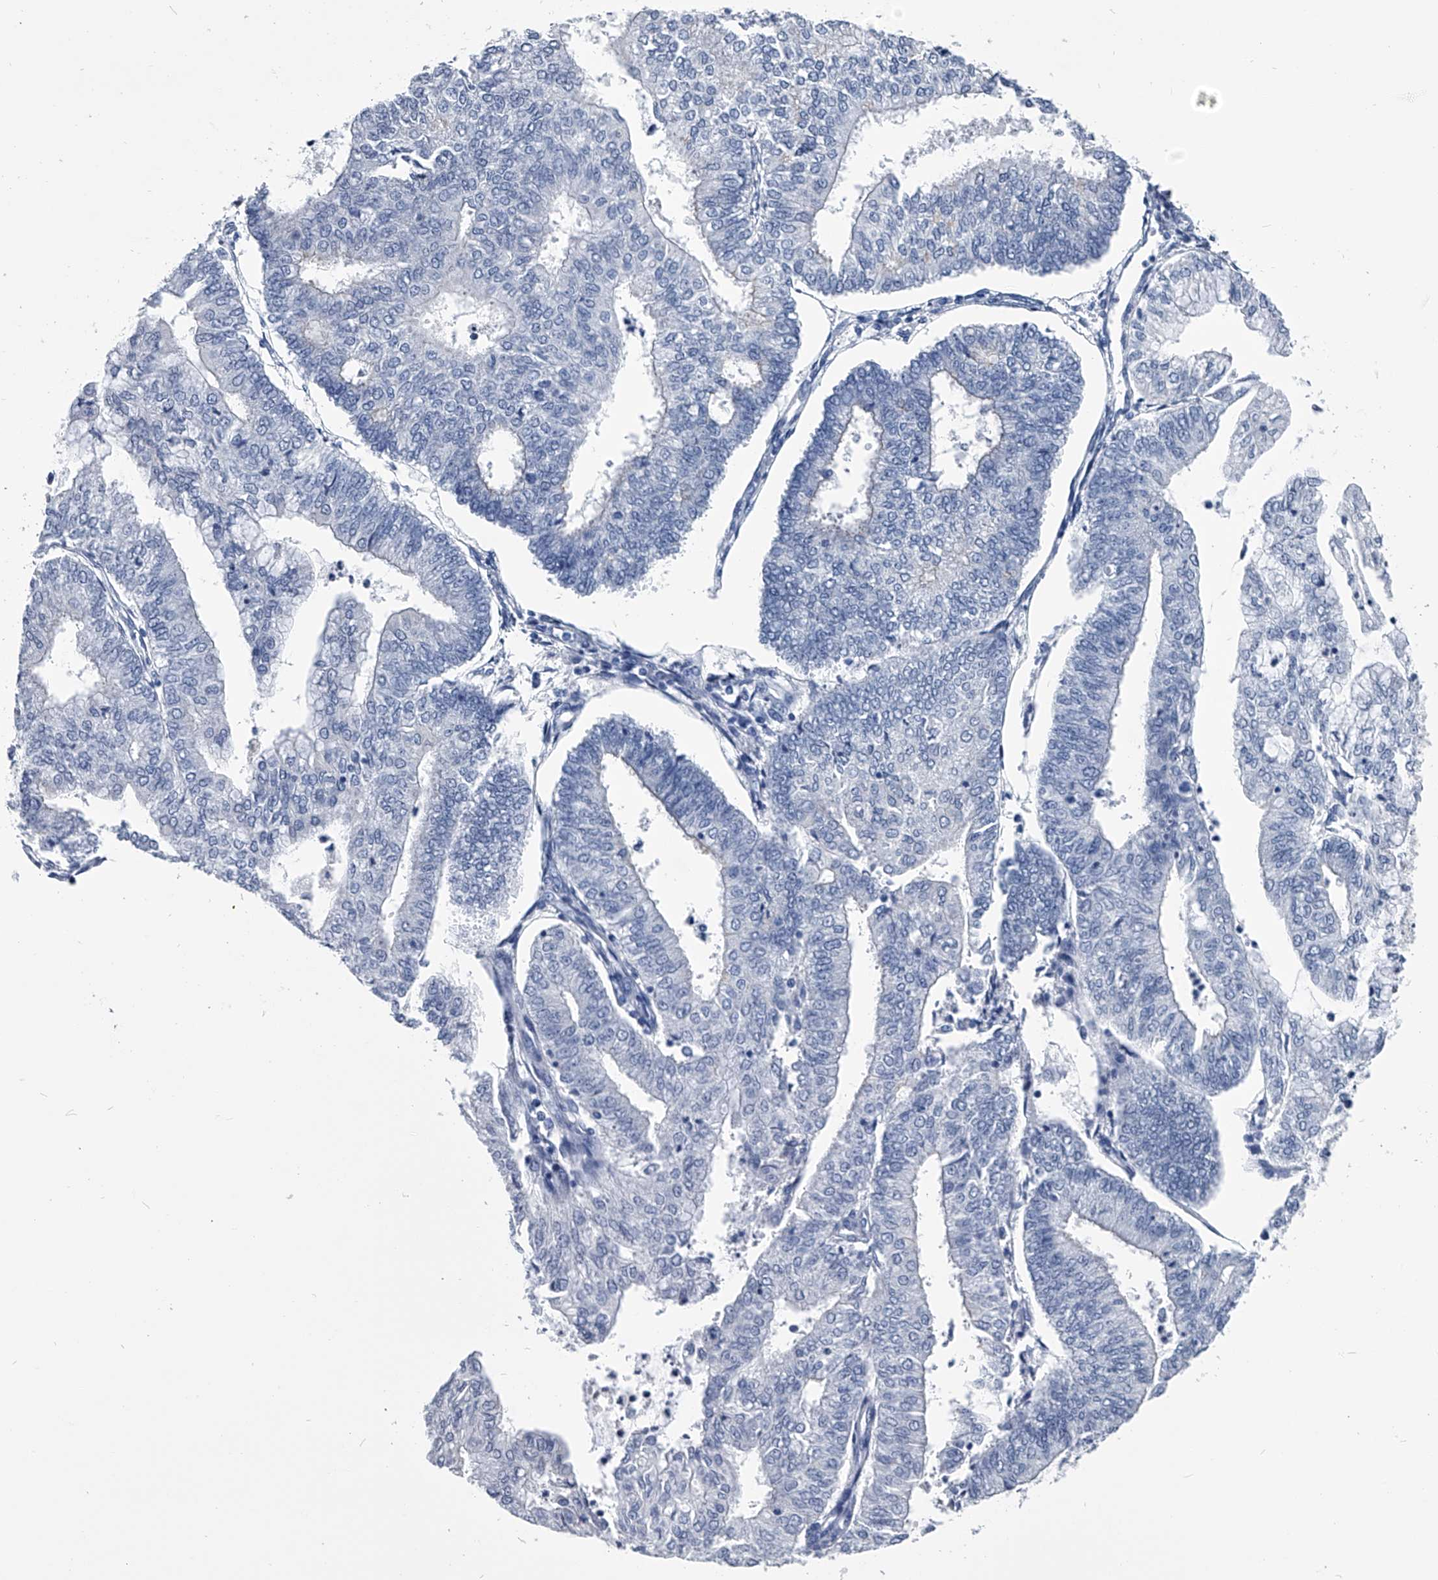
{"staining": {"intensity": "negative", "quantity": "none", "location": "none"}, "tissue": "endometrial cancer", "cell_type": "Tumor cells", "image_type": "cancer", "snomed": [{"axis": "morphology", "description": "Adenocarcinoma, NOS"}, {"axis": "topography", "description": "Endometrium"}], "caption": "Immunohistochemistry image of neoplastic tissue: human adenocarcinoma (endometrial) stained with DAB (3,3'-diaminobenzidine) displays no significant protein staining in tumor cells.", "gene": "PDXK", "patient": {"sex": "female", "age": 59}}